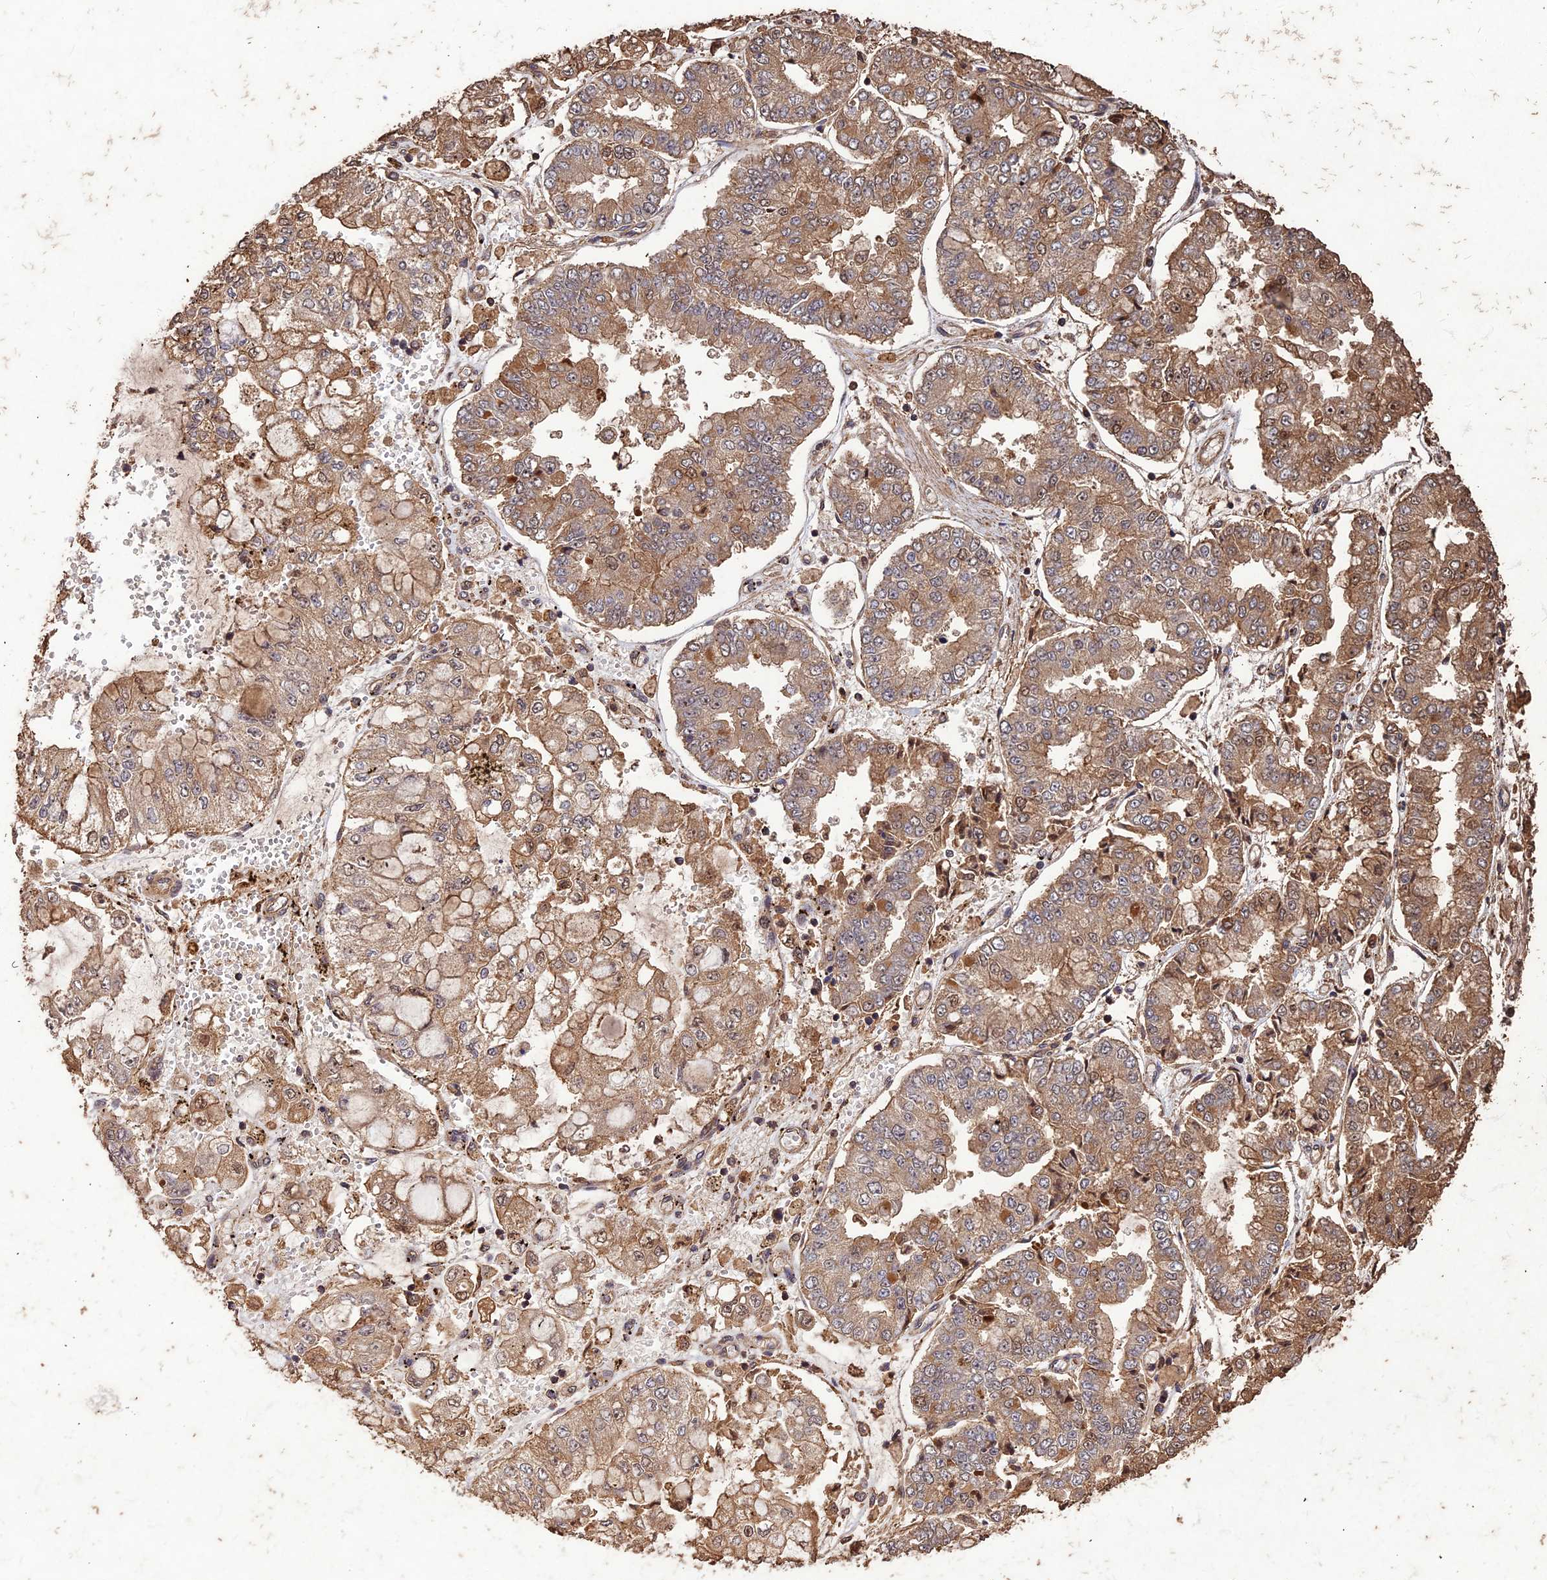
{"staining": {"intensity": "moderate", "quantity": ">75%", "location": "cytoplasmic/membranous"}, "tissue": "stomach cancer", "cell_type": "Tumor cells", "image_type": "cancer", "snomed": [{"axis": "morphology", "description": "Adenocarcinoma, NOS"}, {"axis": "topography", "description": "Stomach"}], "caption": "This image shows IHC staining of human adenocarcinoma (stomach), with medium moderate cytoplasmic/membranous staining in about >75% of tumor cells.", "gene": "SYMPK", "patient": {"sex": "male", "age": 76}}